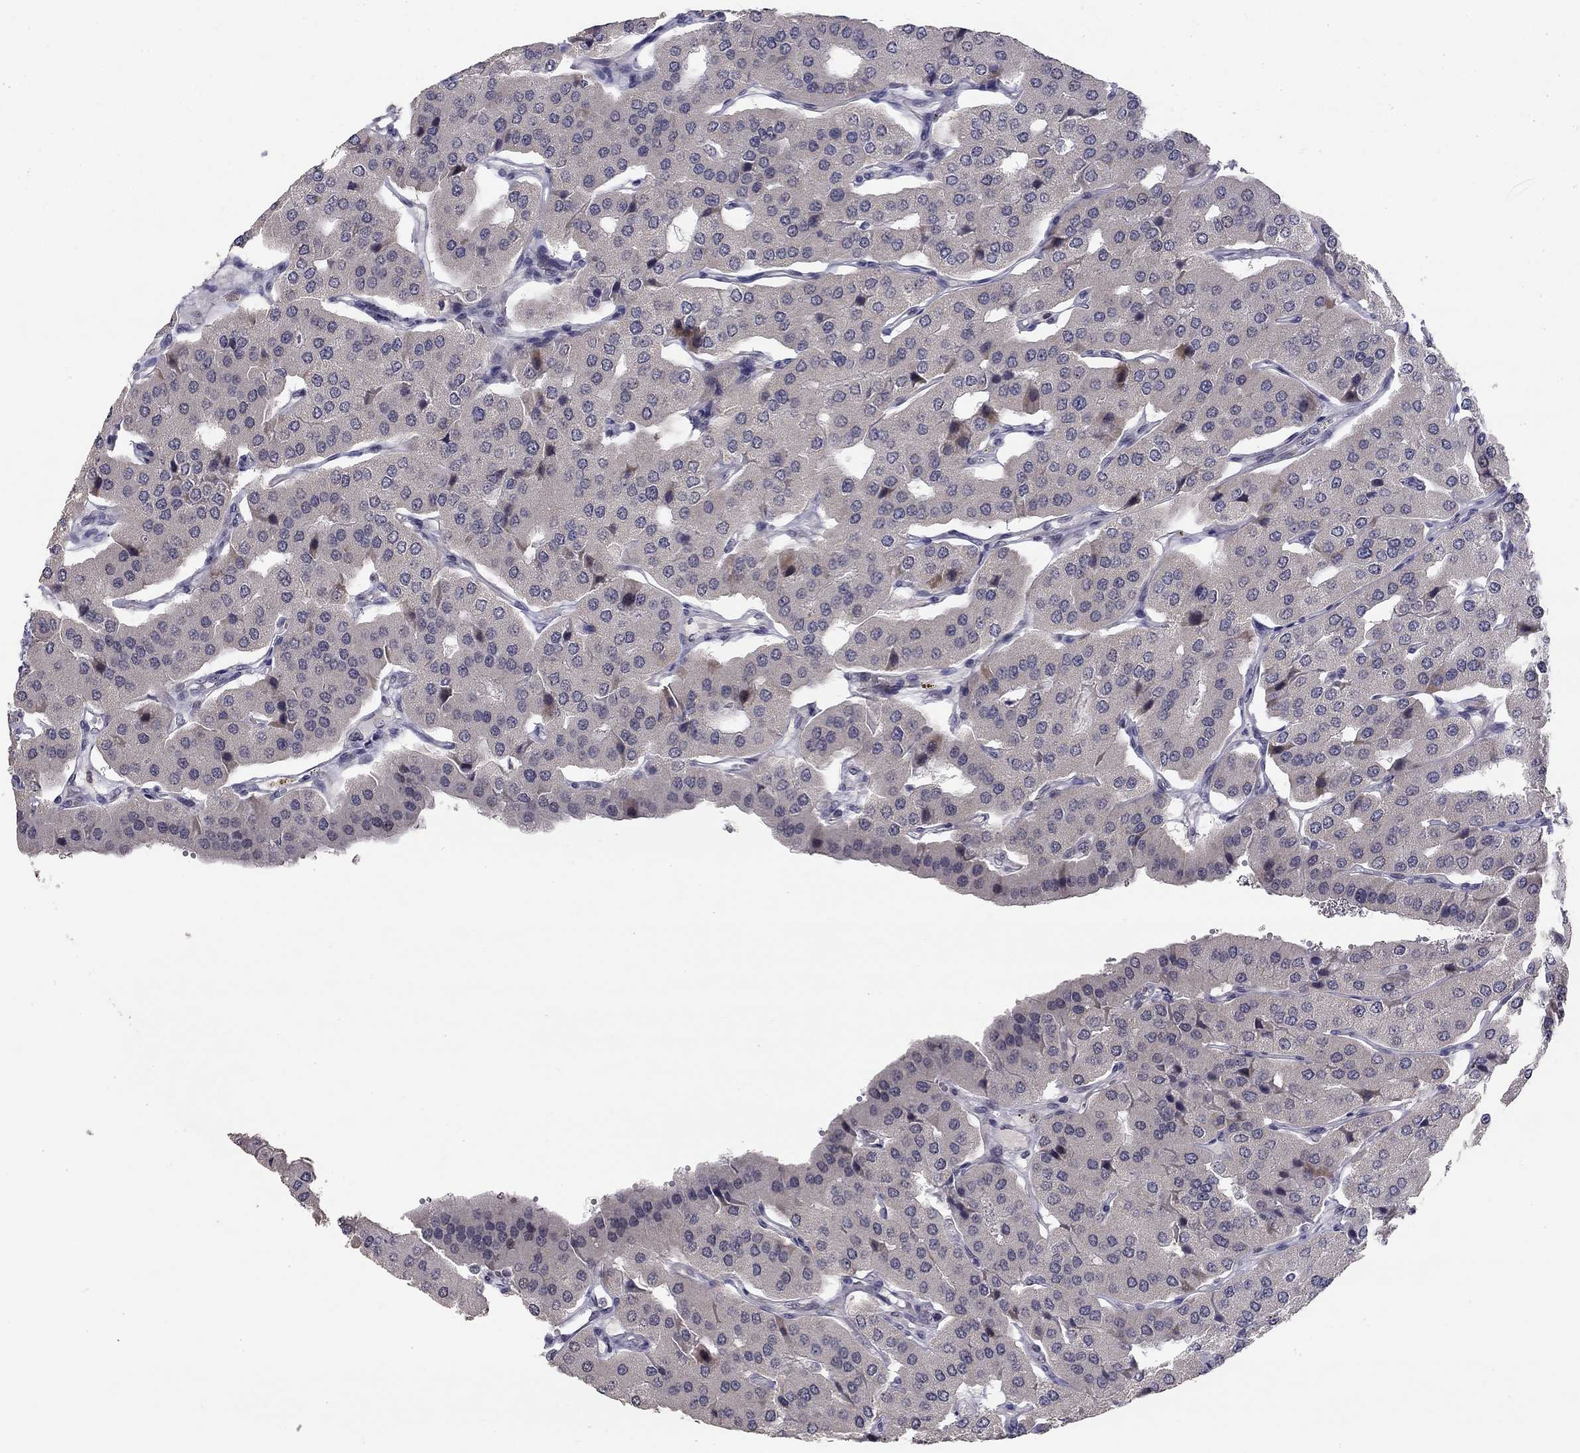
{"staining": {"intensity": "negative", "quantity": "none", "location": "none"}, "tissue": "parathyroid gland", "cell_type": "Glandular cells", "image_type": "normal", "snomed": [{"axis": "morphology", "description": "Normal tissue, NOS"}, {"axis": "morphology", "description": "Adenoma, NOS"}, {"axis": "topography", "description": "Parathyroid gland"}], "caption": "DAB (3,3'-diaminobenzidine) immunohistochemical staining of normal human parathyroid gland shows no significant staining in glandular cells.", "gene": "STXBP6", "patient": {"sex": "female", "age": 86}}